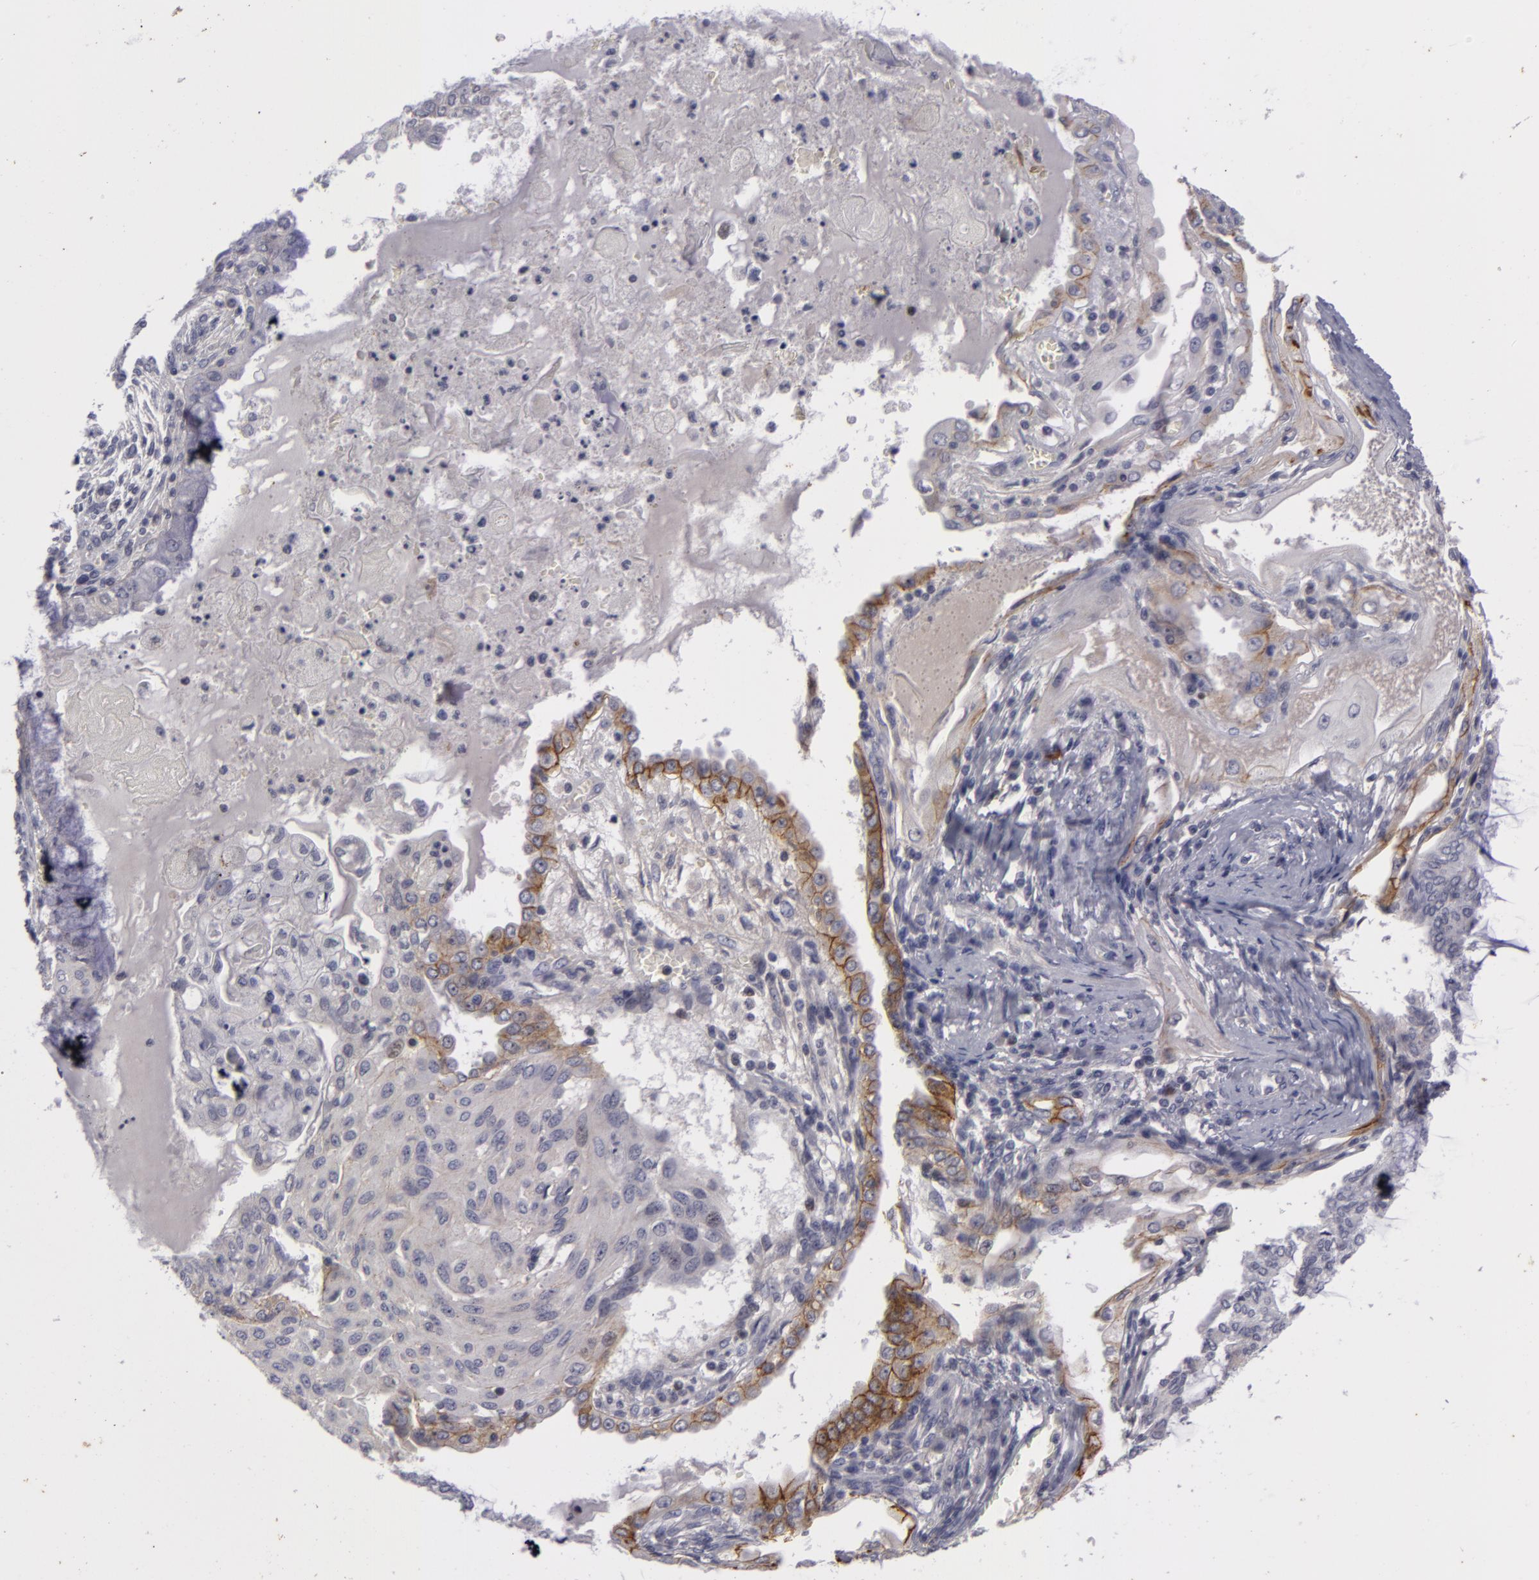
{"staining": {"intensity": "weak", "quantity": "25%-75%", "location": "cytoplasmic/membranous,nuclear"}, "tissue": "endometrial cancer", "cell_type": "Tumor cells", "image_type": "cancer", "snomed": [{"axis": "morphology", "description": "Adenocarcinoma, NOS"}, {"axis": "topography", "description": "Endometrium"}], "caption": "Approximately 25%-75% of tumor cells in human endometrial adenocarcinoma display weak cytoplasmic/membranous and nuclear protein expression as visualized by brown immunohistochemical staining.", "gene": "NLGN4X", "patient": {"sex": "female", "age": 79}}